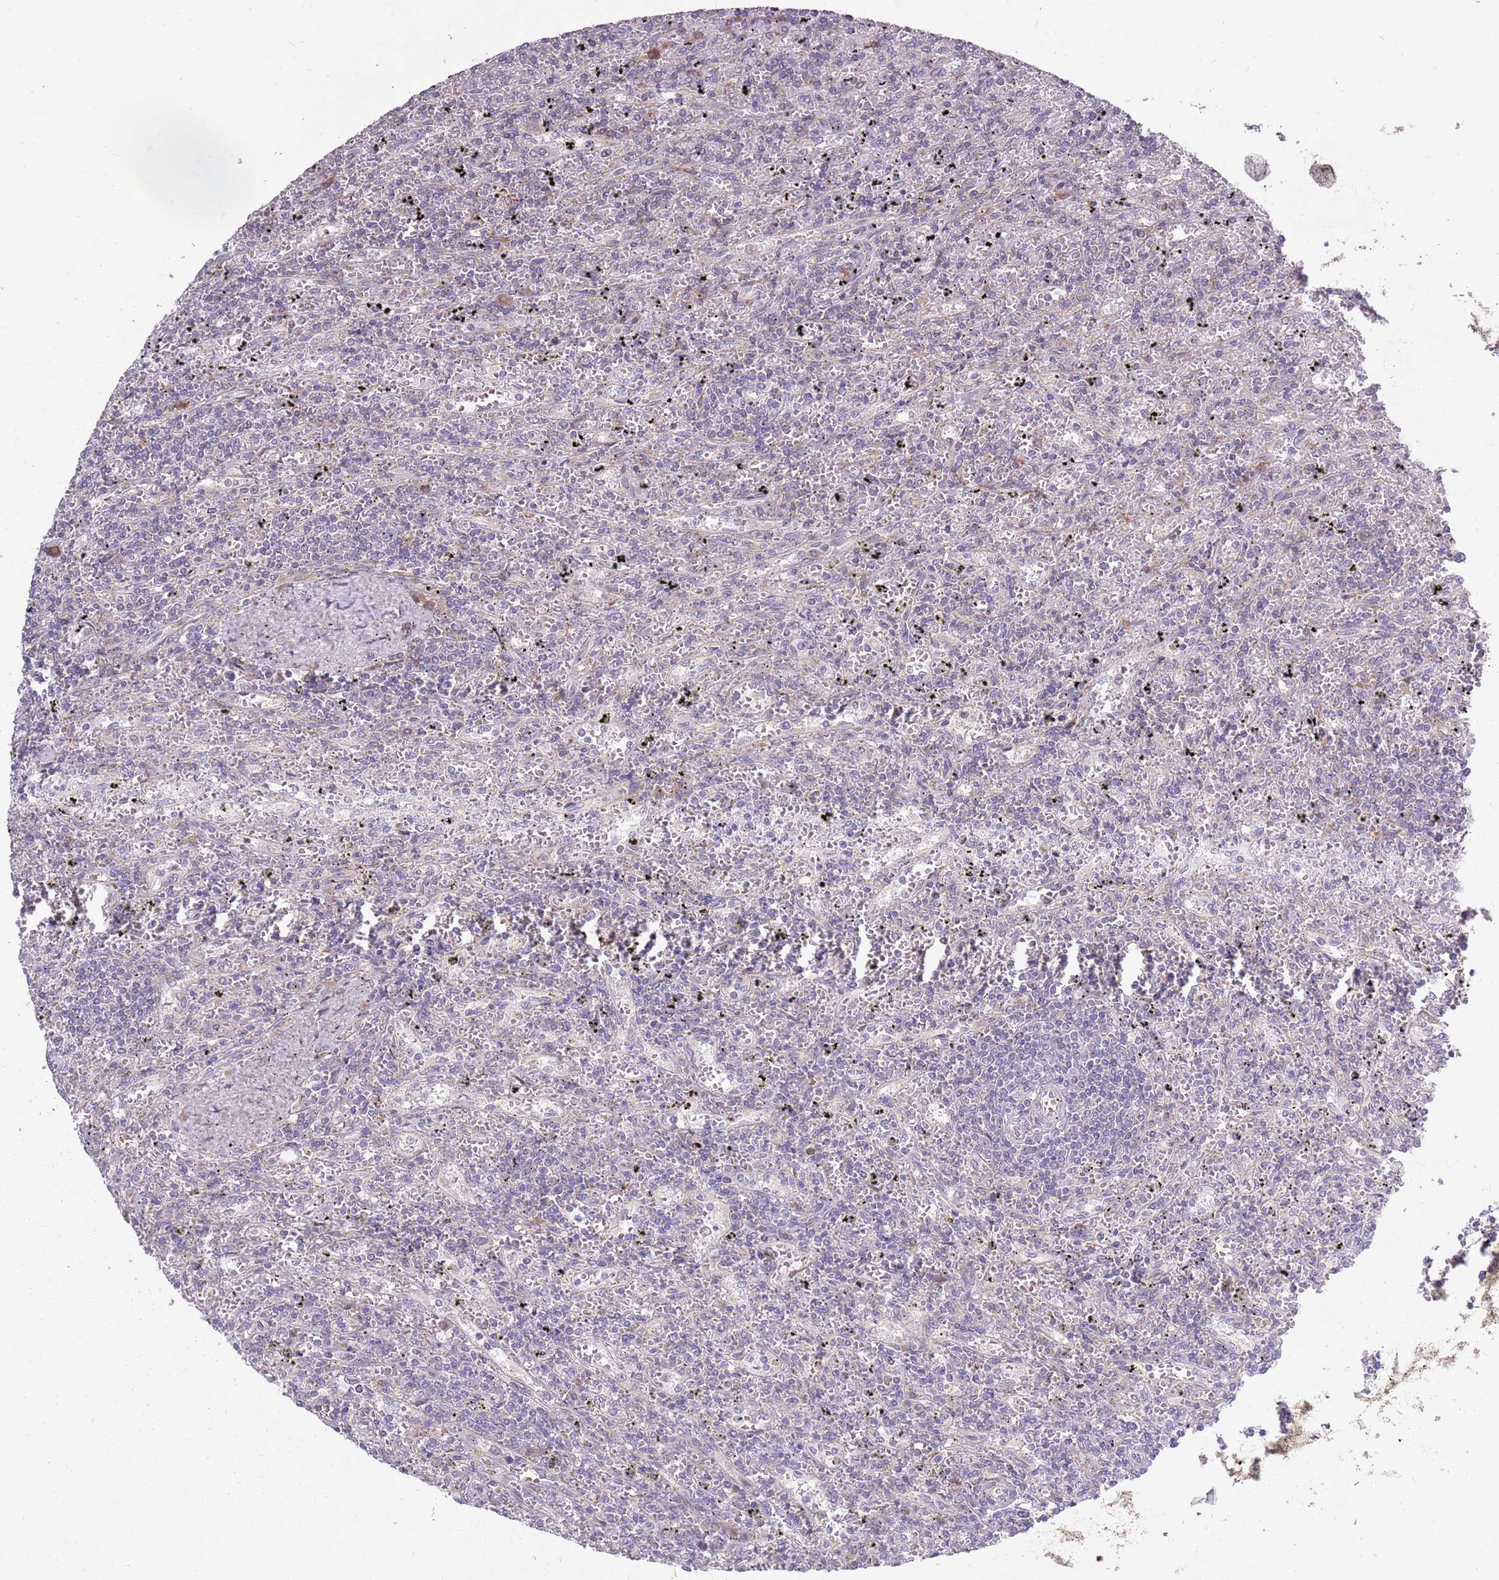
{"staining": {"intensity": "negative", "quantity": "none", "location": "none"}, "tissue": "lymphoma", "cell_type": "Tumor cells", "image_type": "cancer", "snomed": [{"axis": "morphology", "description": "Malignant lymphoma, non-Hodgkin's type, Low grade"}, {"axis": "topography", "description": "Spleen"}], "caption": "High magnification brightfield microscopy of low-grade malignant lymphoma, non-Hodgkin's type stained with DAB (brown) and counterstained with hematoxylin (blue): tumor cells show no significant staining.", "gene": "PPP1R27", "patient": {"sex": "male", "age": 76}}